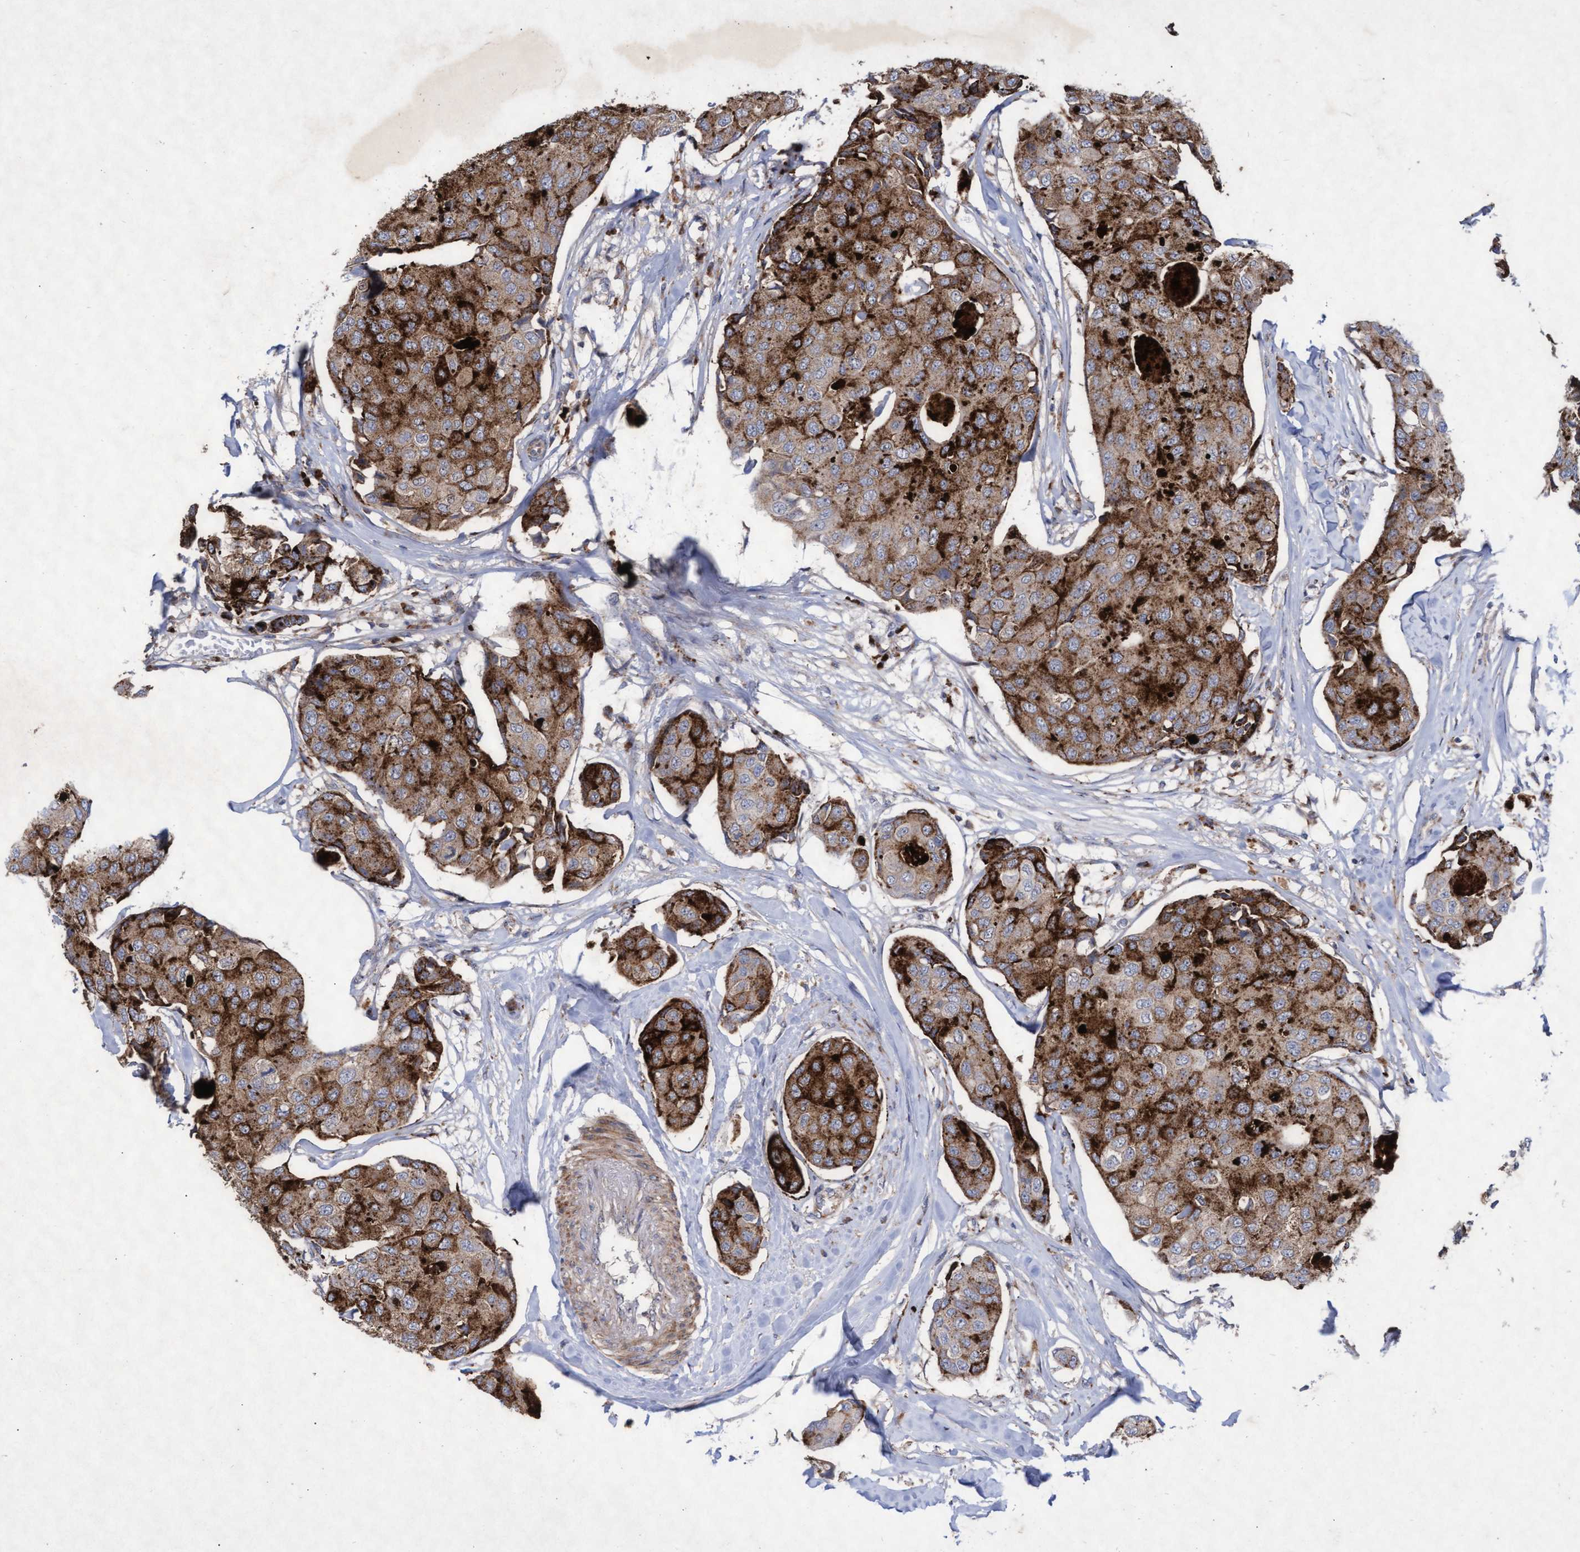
{"staining": {"intensity": "moderate", "quantity": ">75%", "location": "cytoplasmic/membranous"}, "tissue": "breast cancer", "cell_type": "Tumor cells", "image_type": "cancer", "snomed": [{"axis": "morphology", "description": "Duct carcinoma"}, {"axis": "topography", "description": "Breast"}], "caption": "Breast cancer (invasive ductal carcinoma) stained for a protein shows moderate cytoplasmic/membranous positivity in tumor cells.", "gene": "ABCF2", "patient": {"sex": "female", "age": 80}}